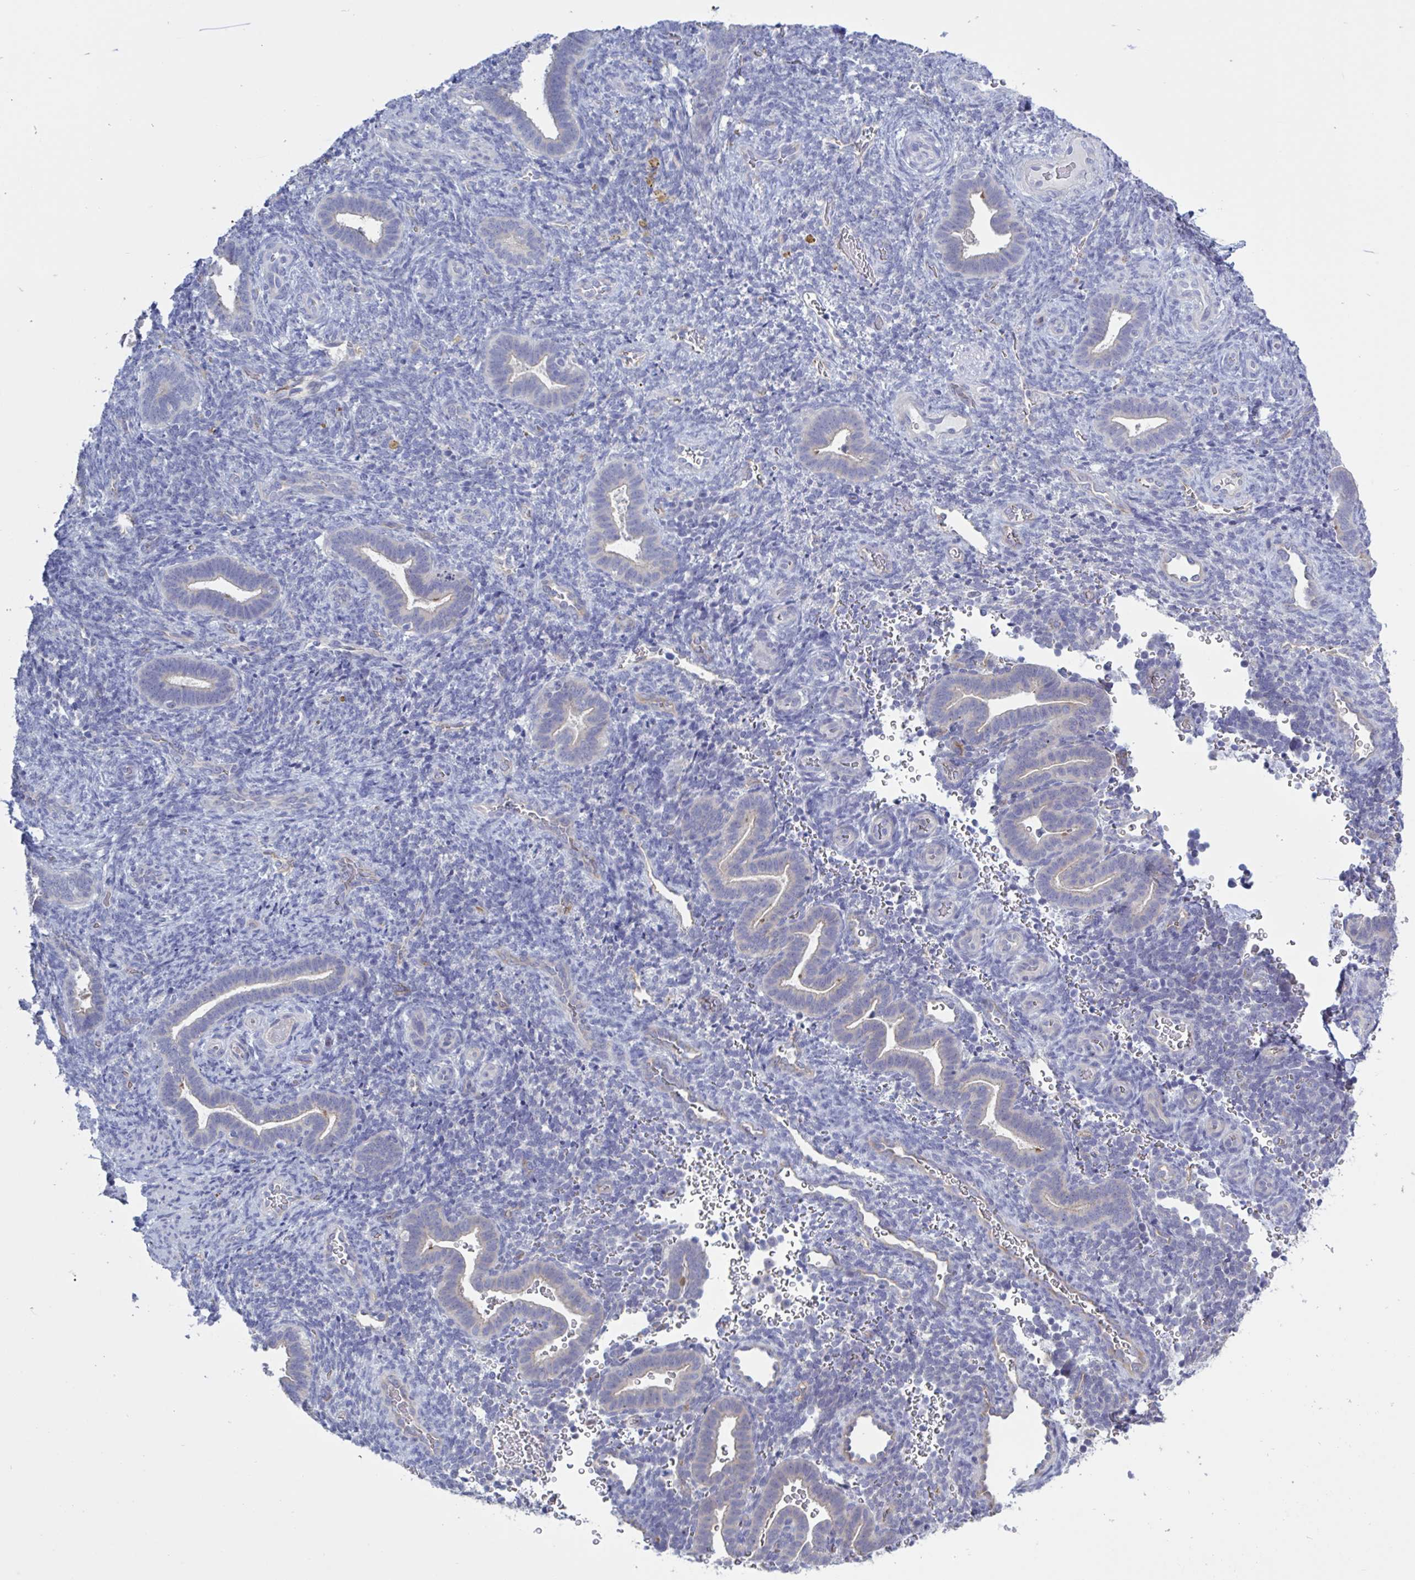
{"staining": {"intensity": "negative", "quantity": "none", "location": "none"}, "tissue": "endometrium", "cell_type": "Cells in endometrial stroma", "image_type": "normal", "snomed": [{"axis": "morphology", "description": "Normal tissue, NOS"}, {"axis": "topography", "description": "Endometrium"}], "caption": "Immunohistochemistry photomicrograph of benign endometrium stained for a protein (brown), which displays no positivity in cells in endometrial stroma. (DAB immunohistochemistry visualized using brightfield microscopy, high magnification).", "gene": "ST14", "patient": {"sex": "female", "age": 34}}